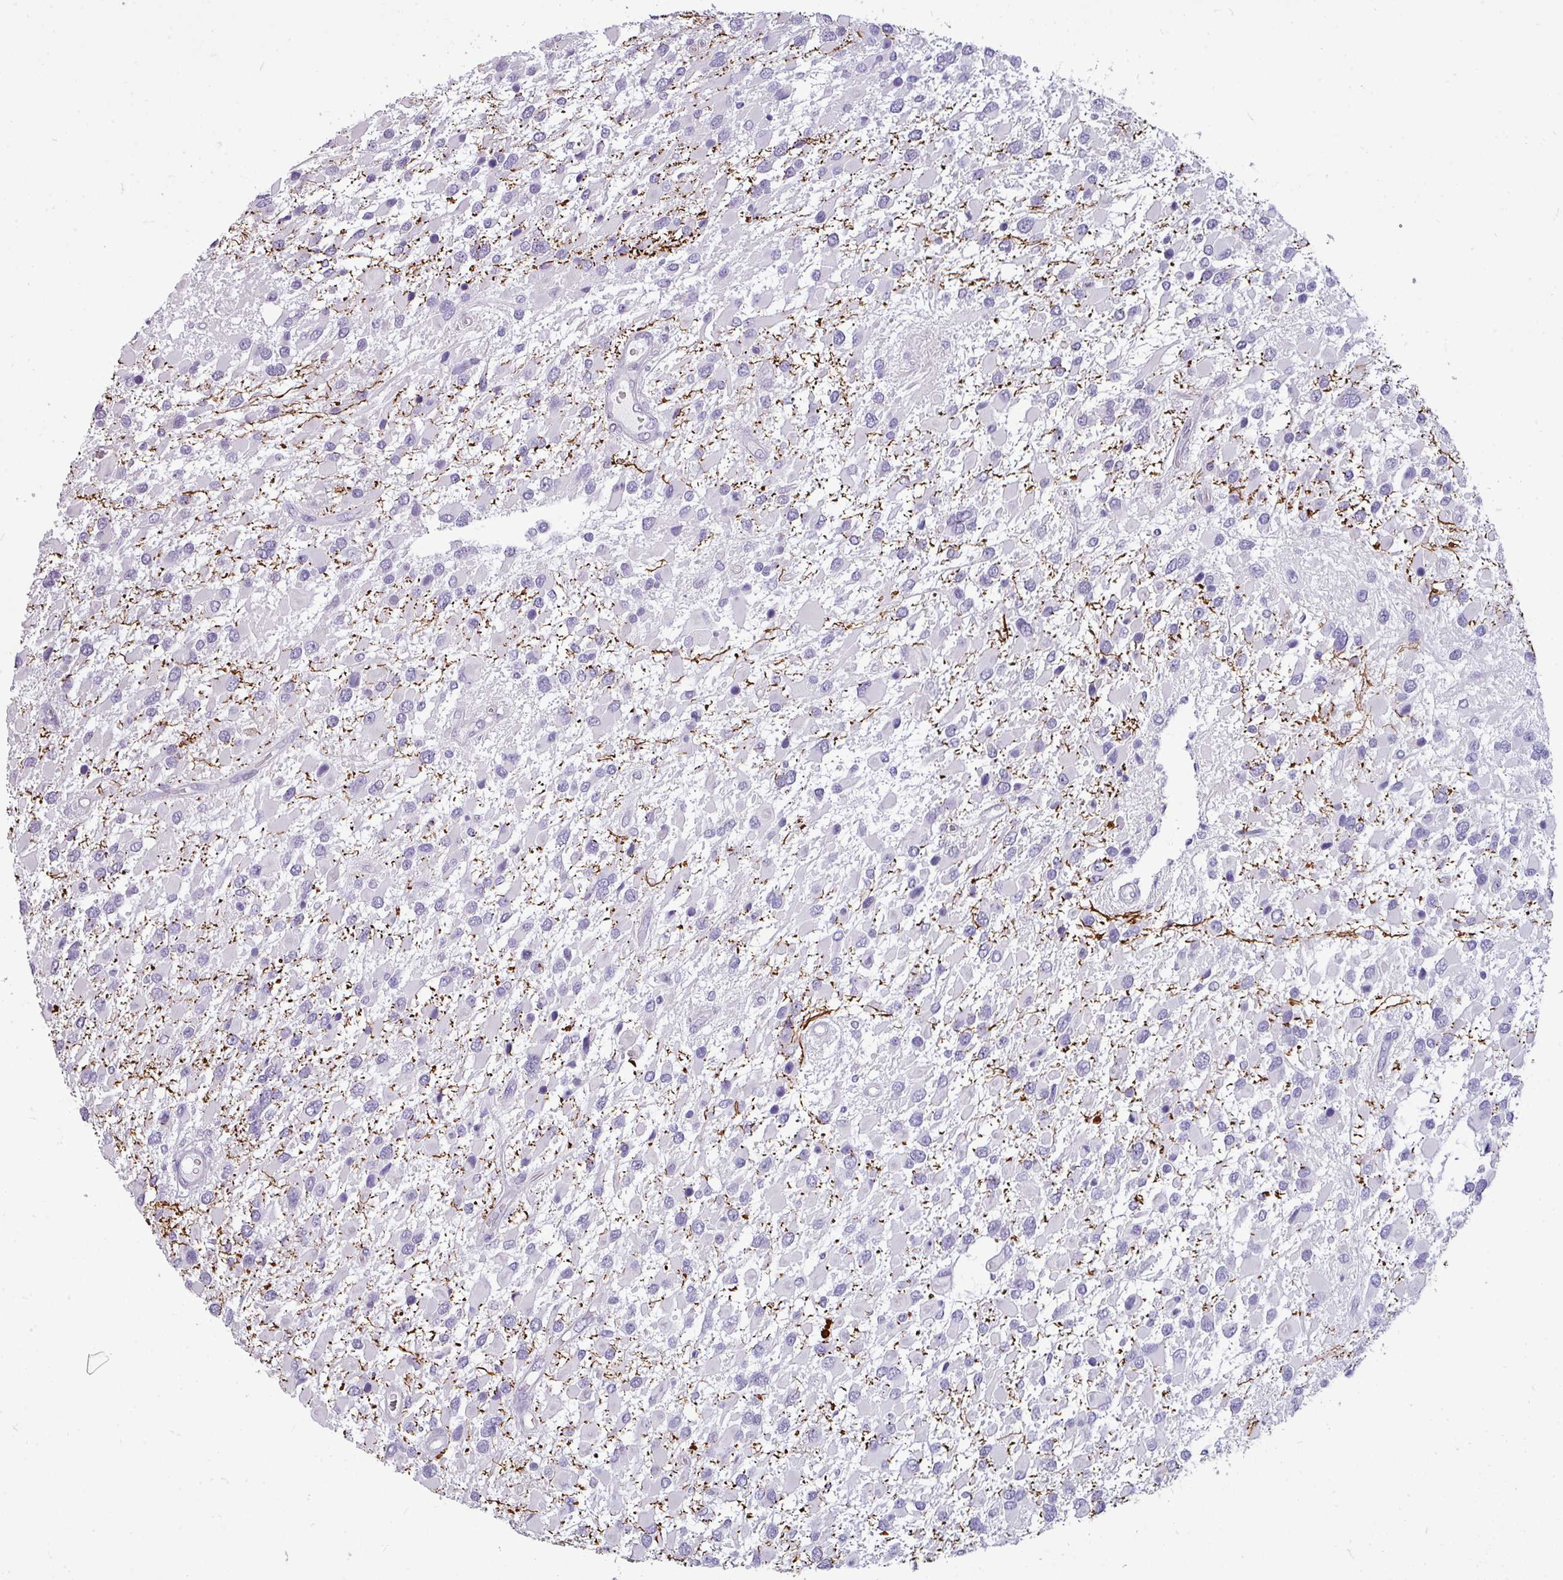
{"staining": {"intensity": "negative", "quantity": "none", "location": "none"}, "tissue": "glioma", "cell_type": "Tumor cells", "image_type": "cancer", "snomed": [{"axis": "morphology", "description": "Glioma, malignant, High grade"}, {"axis": "topography", "description": "Brain"}], "caption": "Immunohistochemistry (IHC) histopathology image of human glioma stained for a protein (brown), which shows no positivity in tumor cells.", "gene": "DNAAF9", "patient": {"sex": "male", "age": 53}}